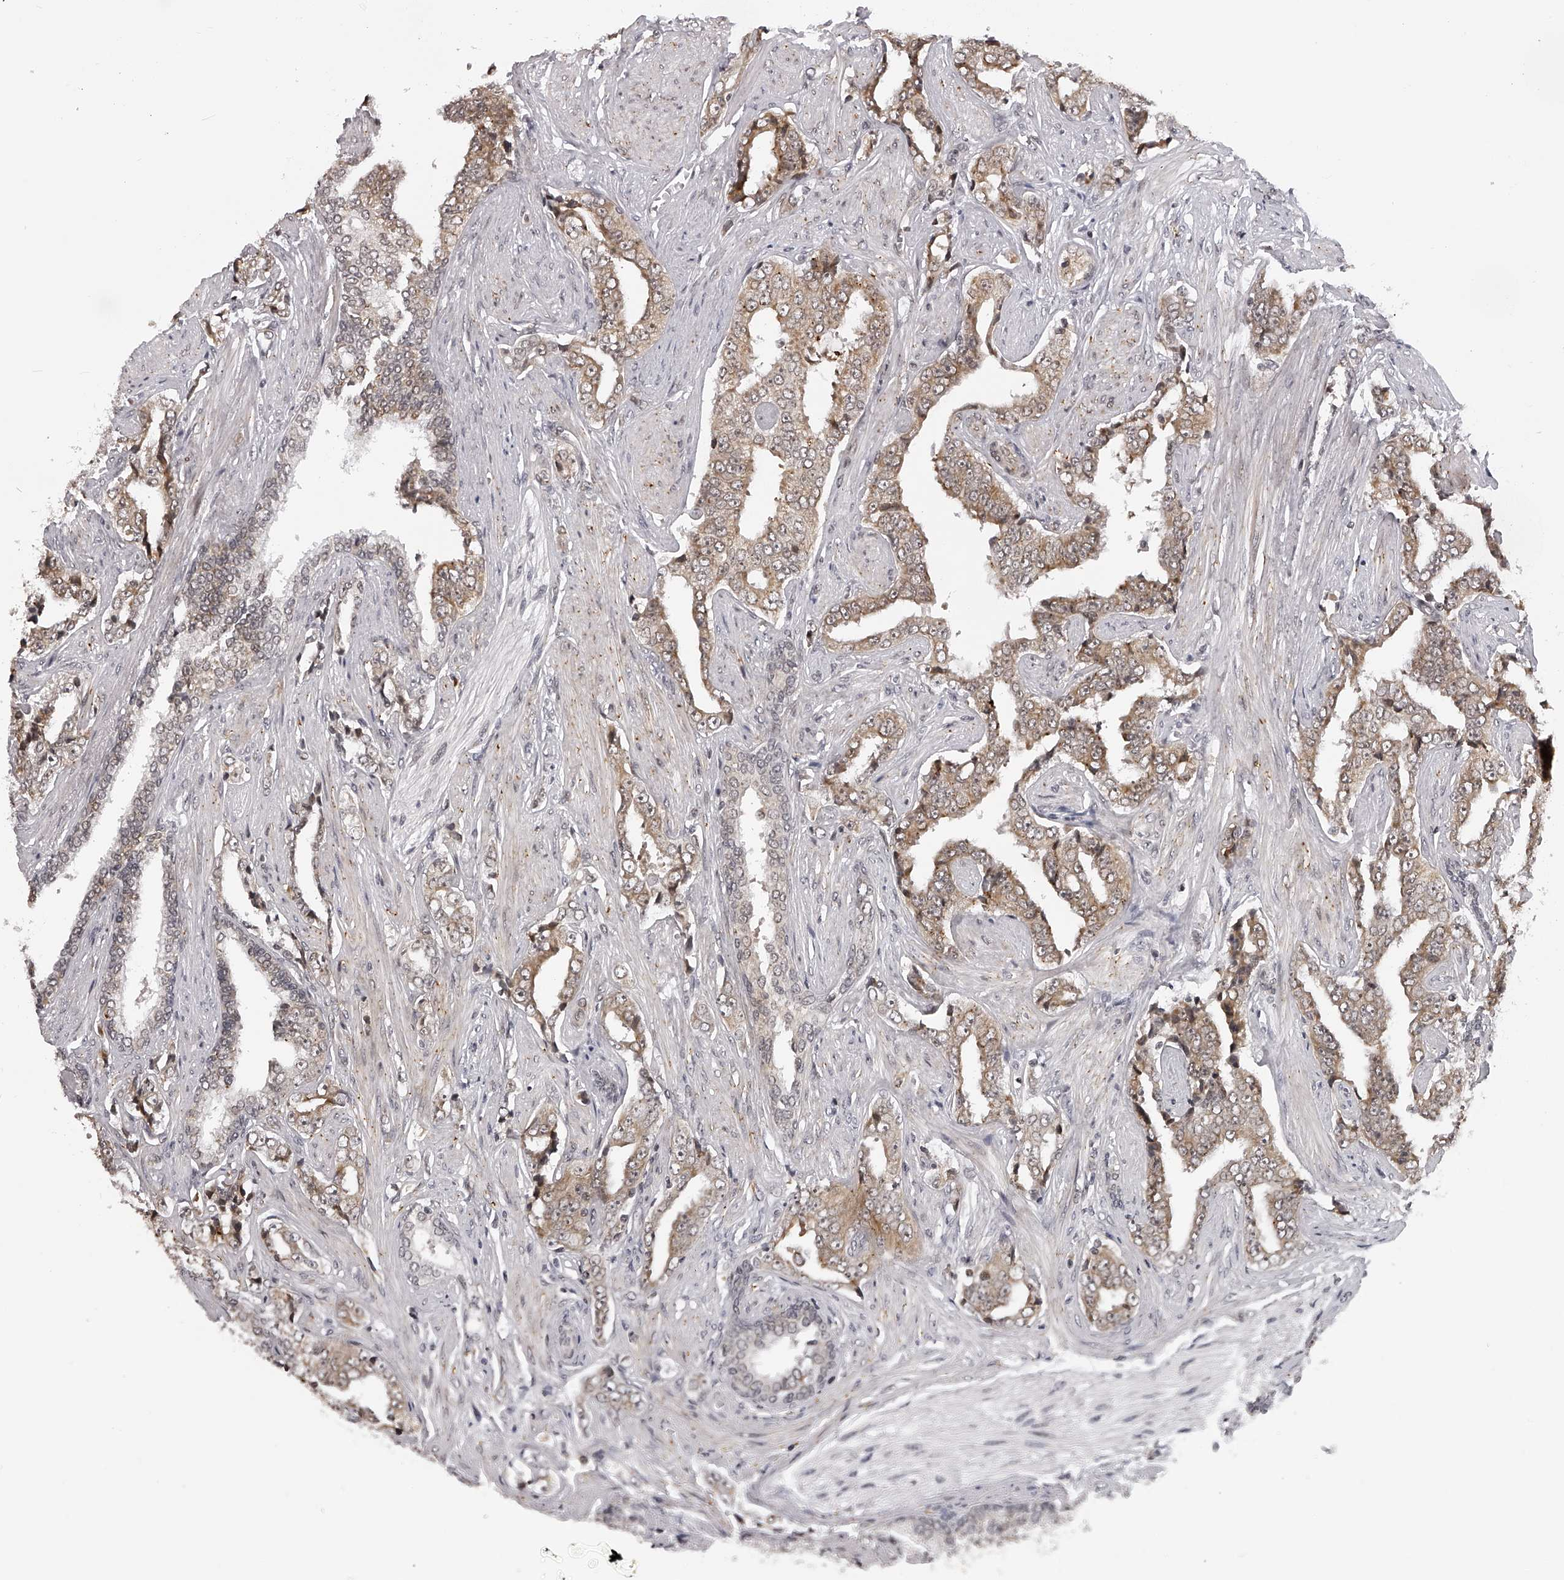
{"staining": {"intensity": "moderate", "quantity": ">75%", "location": "cytoplasmic/membranous"}, "tissue": "prostate cancer", "cell_type": "Tumor cells", "image_type": "cancer", "snomed": [{"axis": "morphology", "description": "Adenocarcinoma, High grade"}, {"axis": "topography", "description": "Prostate"}], "caption": "Prostate high-grade adenocarcinoma tissue demonstrates moderate cytoplasmic/membranous staining in approximately >75% of tumor cells The protein of interest is shown in brown color, while the nuclei are stained blue.", "gene": "ODF2L", "patient": {"sex": "male", "age": 71}}